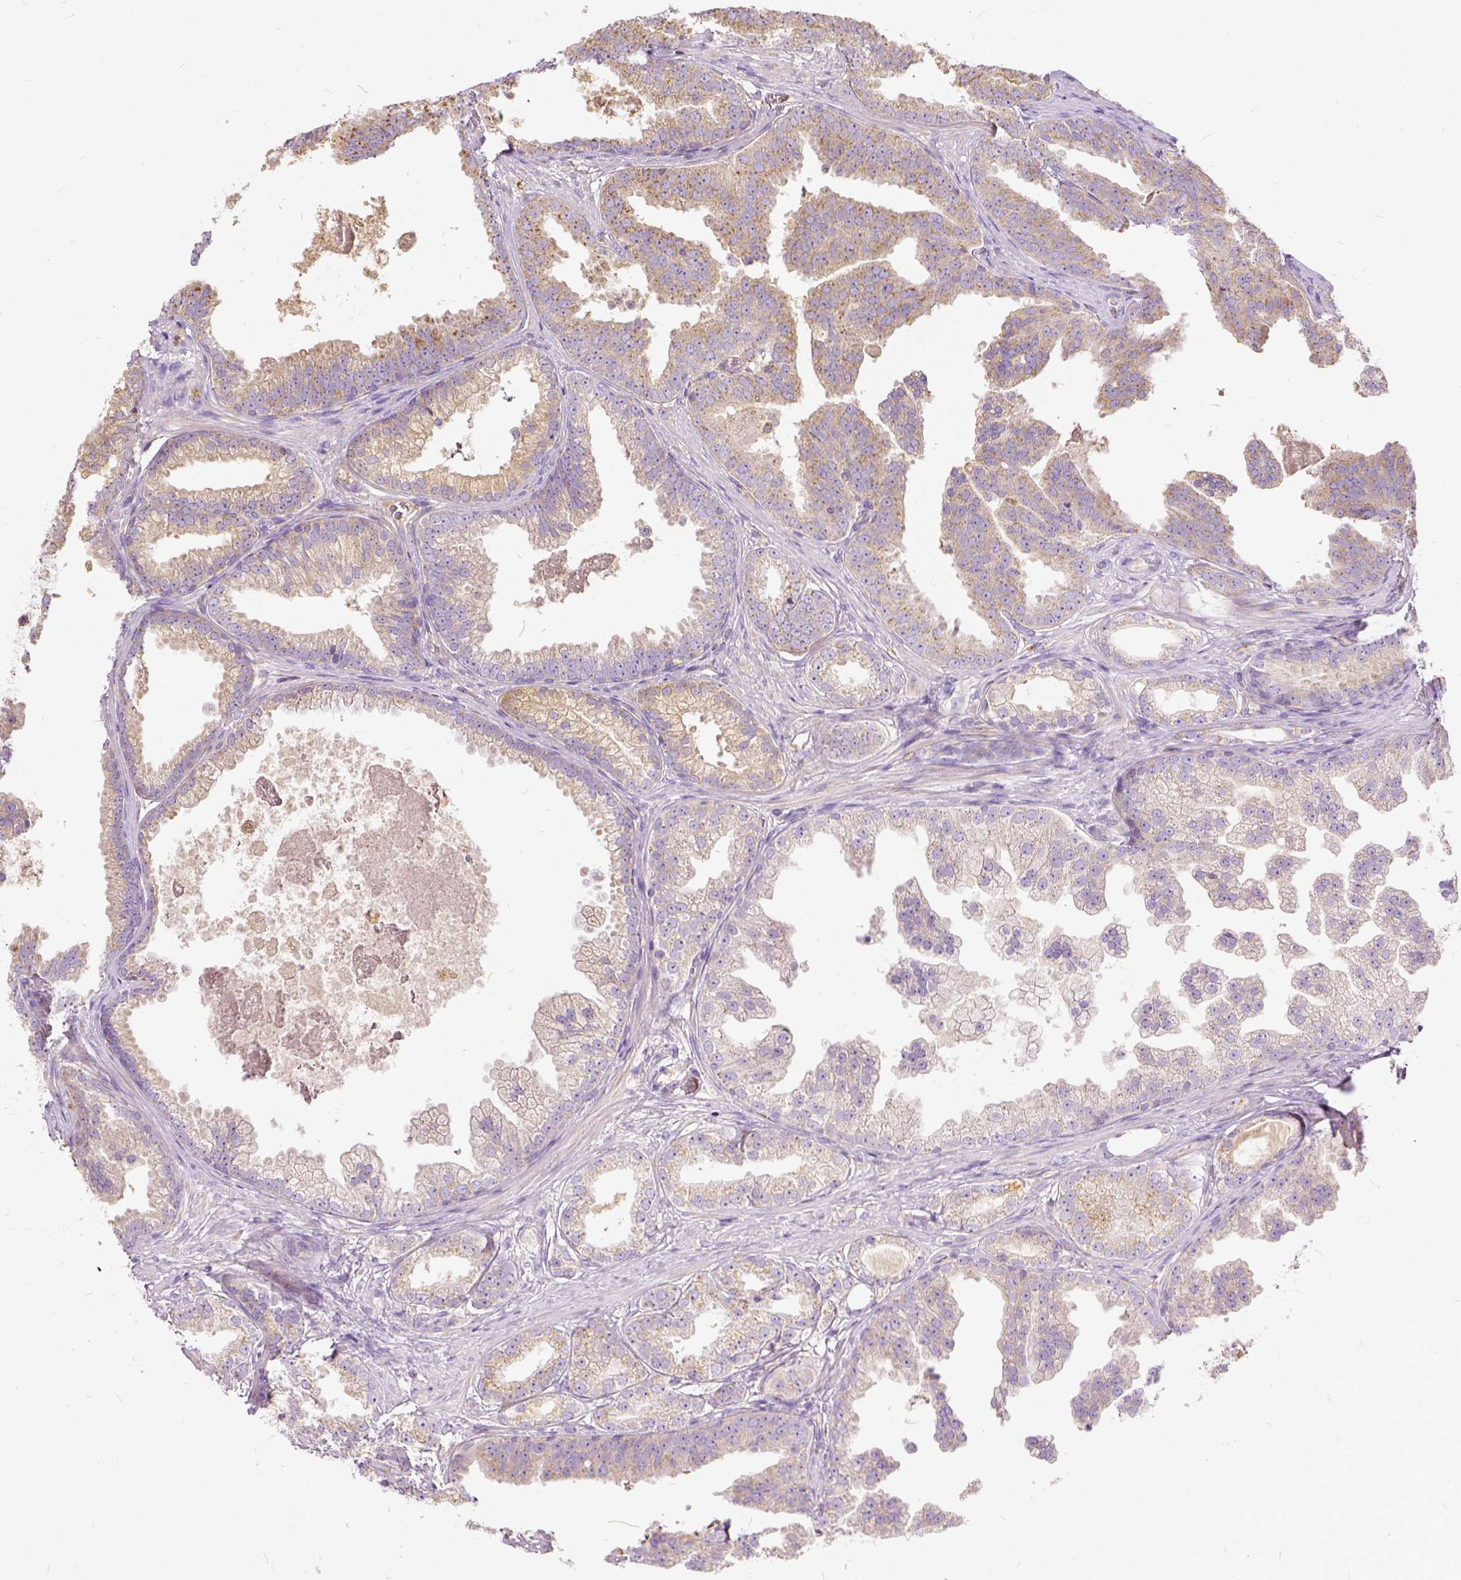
{"staining": {"intensity": "weak", "quantity": "25%-75%", "location": "cytoplasmic/membranous"}, "tissue": "prostate cancer", "cell_type": "Tumor cells", "image_type": "cancer", "snomed": [{"axis": "morphology", "description": "Adenocarcinoma, Low grade"}, {"axis": "topography", "description": "Prostate"}], "caption": "Protein expression analysis of low-grade adenocarcinoma (prostate) reveals weak cytoplasmic/membranous expression in approximately 25%-75% of tumor cells. (DAB (3,3'-diaminobenzidine) IHC with brightfield microscopy, high magnification).", "gene": "CADM4", "patient": {"sex": "male", "age": 65}}